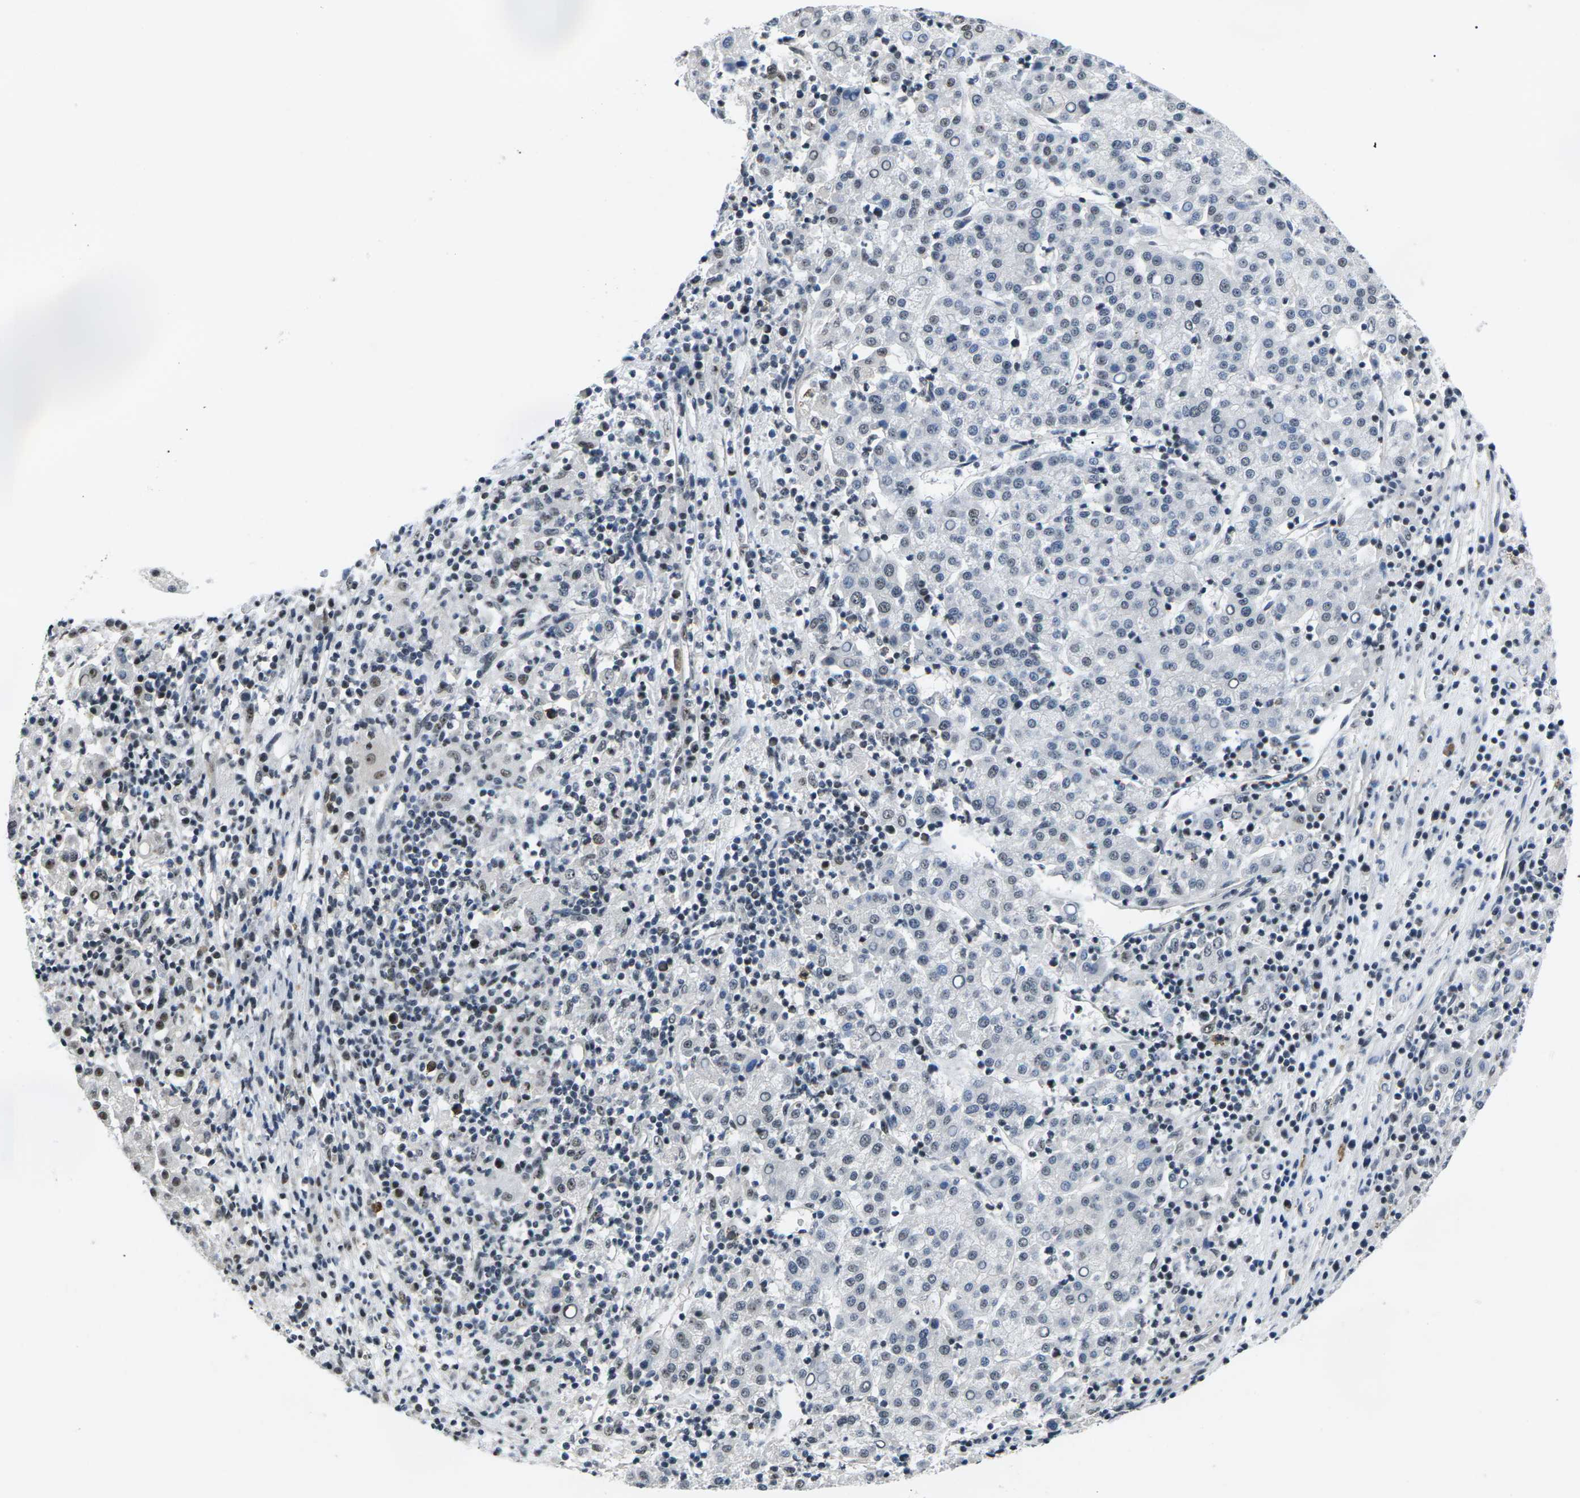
{"staining": {"intensity": "negative", "quantity": "none", "location": "none"}, "tissue": "liver cancer", "cell_type": "Tumor cells", "image_type": "cancer", "snomed": [{"axis": "morphology", "description": "Carcinoma, Hepatocellular, NOS"}, {"axis": "topography", "description": "Liver"}], "caption": "Immunohistochemistry of hepatocellular carcinoma (liver) displays no staining in tumor cells.", "gene": "NSRP1", "patient": {"sex": "female", "age": 58}}